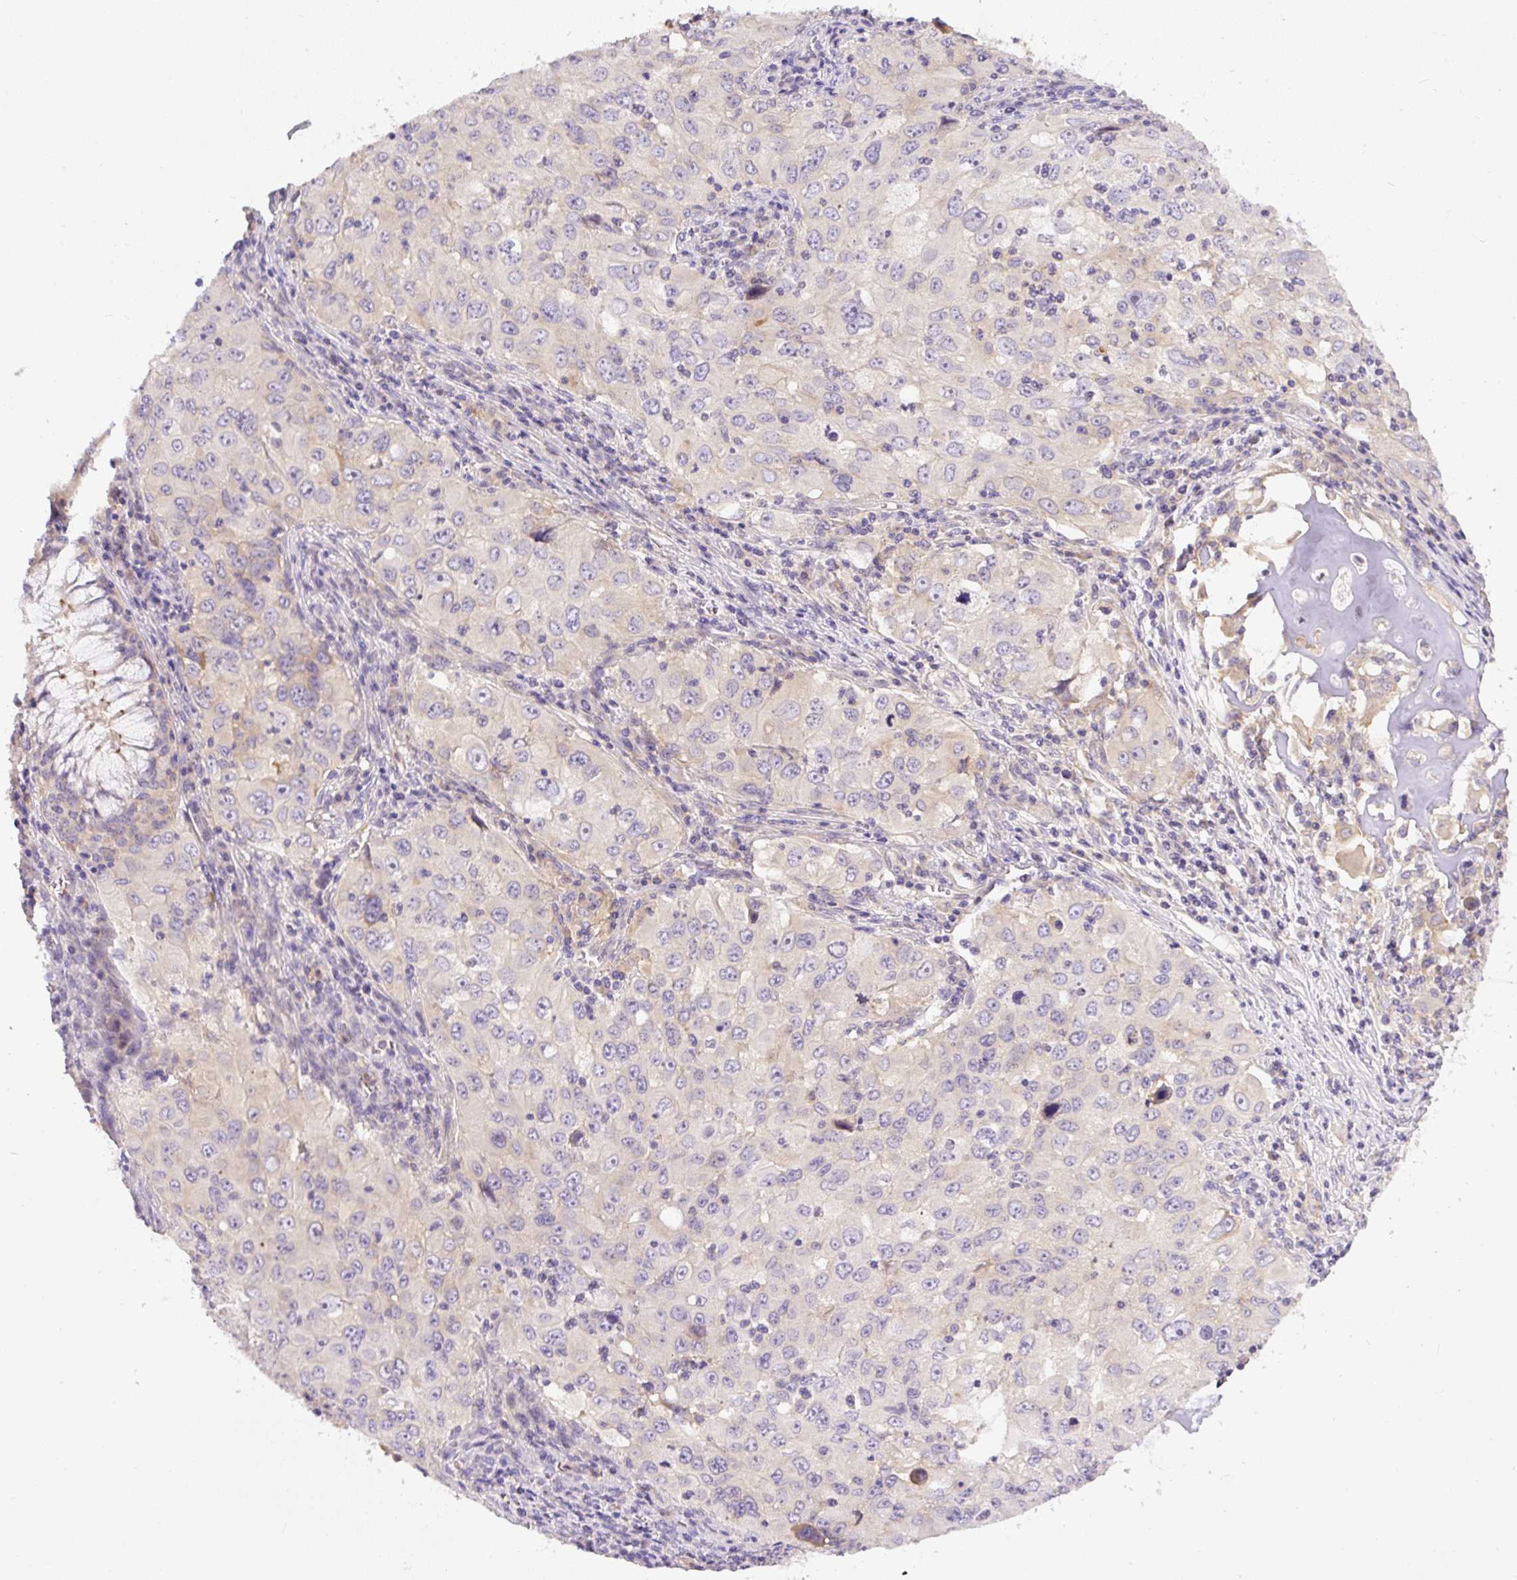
{"staining": {"intensity": "negative", "quantity": "none", "location": "none"}, "tissue": "lung cancer", "cell_type": "Tumor cells", "image_type": "cancer", "snomed": [{"axis": "morphology", "description": "Adenocarcinoma, NOS"}, {"axis": "morphology", "description": "Adenocarcinoma, metastatic, NOS"}, {"axis": "topography", "description": "Lymph node"}, {"axis": "topography", "description": "Lung"}], "caption": "Tumor cells show no significant protein expression in lung cancer (adenocarcinoma).", "gene": "DAPK1", "patient": {"sex": "female", "age": 42}}